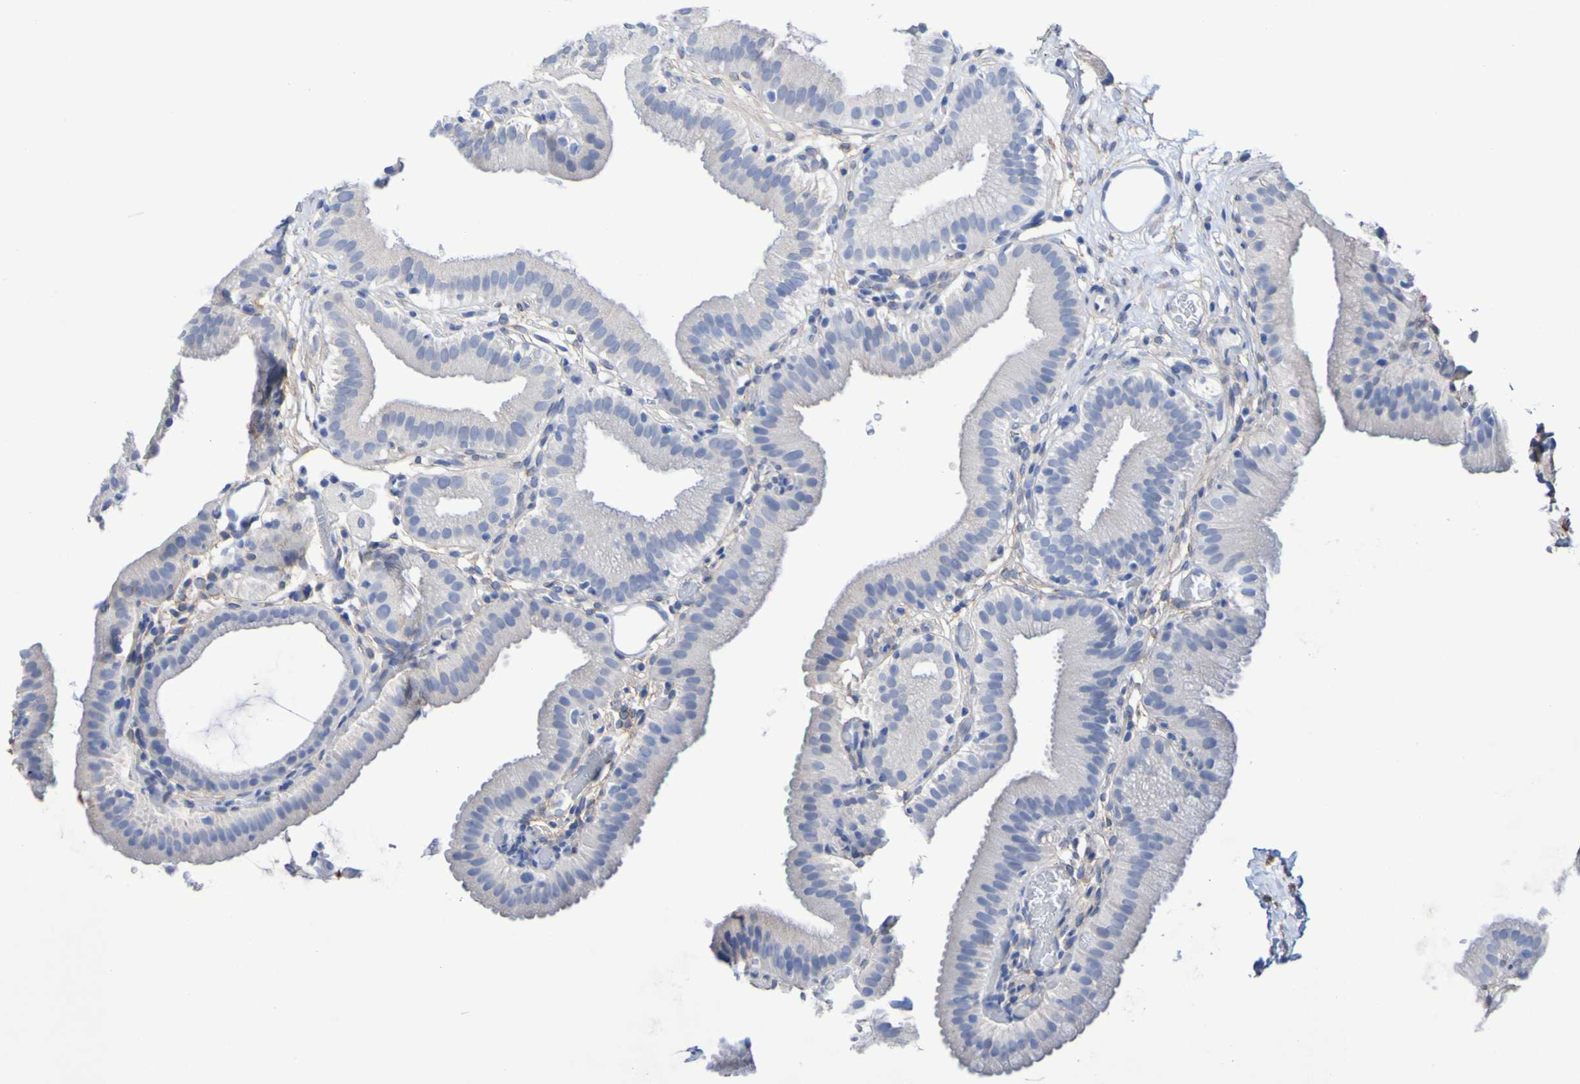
{"staining": {"intensity": "negative", "quantity": "none", "location": "none"}, "tissue": "gallbladder", "cell_type": "Glandular cells", "image_type": "normal", "snomed": [{"axis": "morphology", "description": "Normal tissue, NOS"}, {"axis": "topography", "description": "Gallbladder"}], "caption": "Micrograph shows no protein expression in glandular cells of benign gallbladder. (DAB (3,3'-diaminobenzidine) IHC with hematoxylin counter stain).", "gene": "SGCB", "patient": {"sex": "male", "age": 54}}